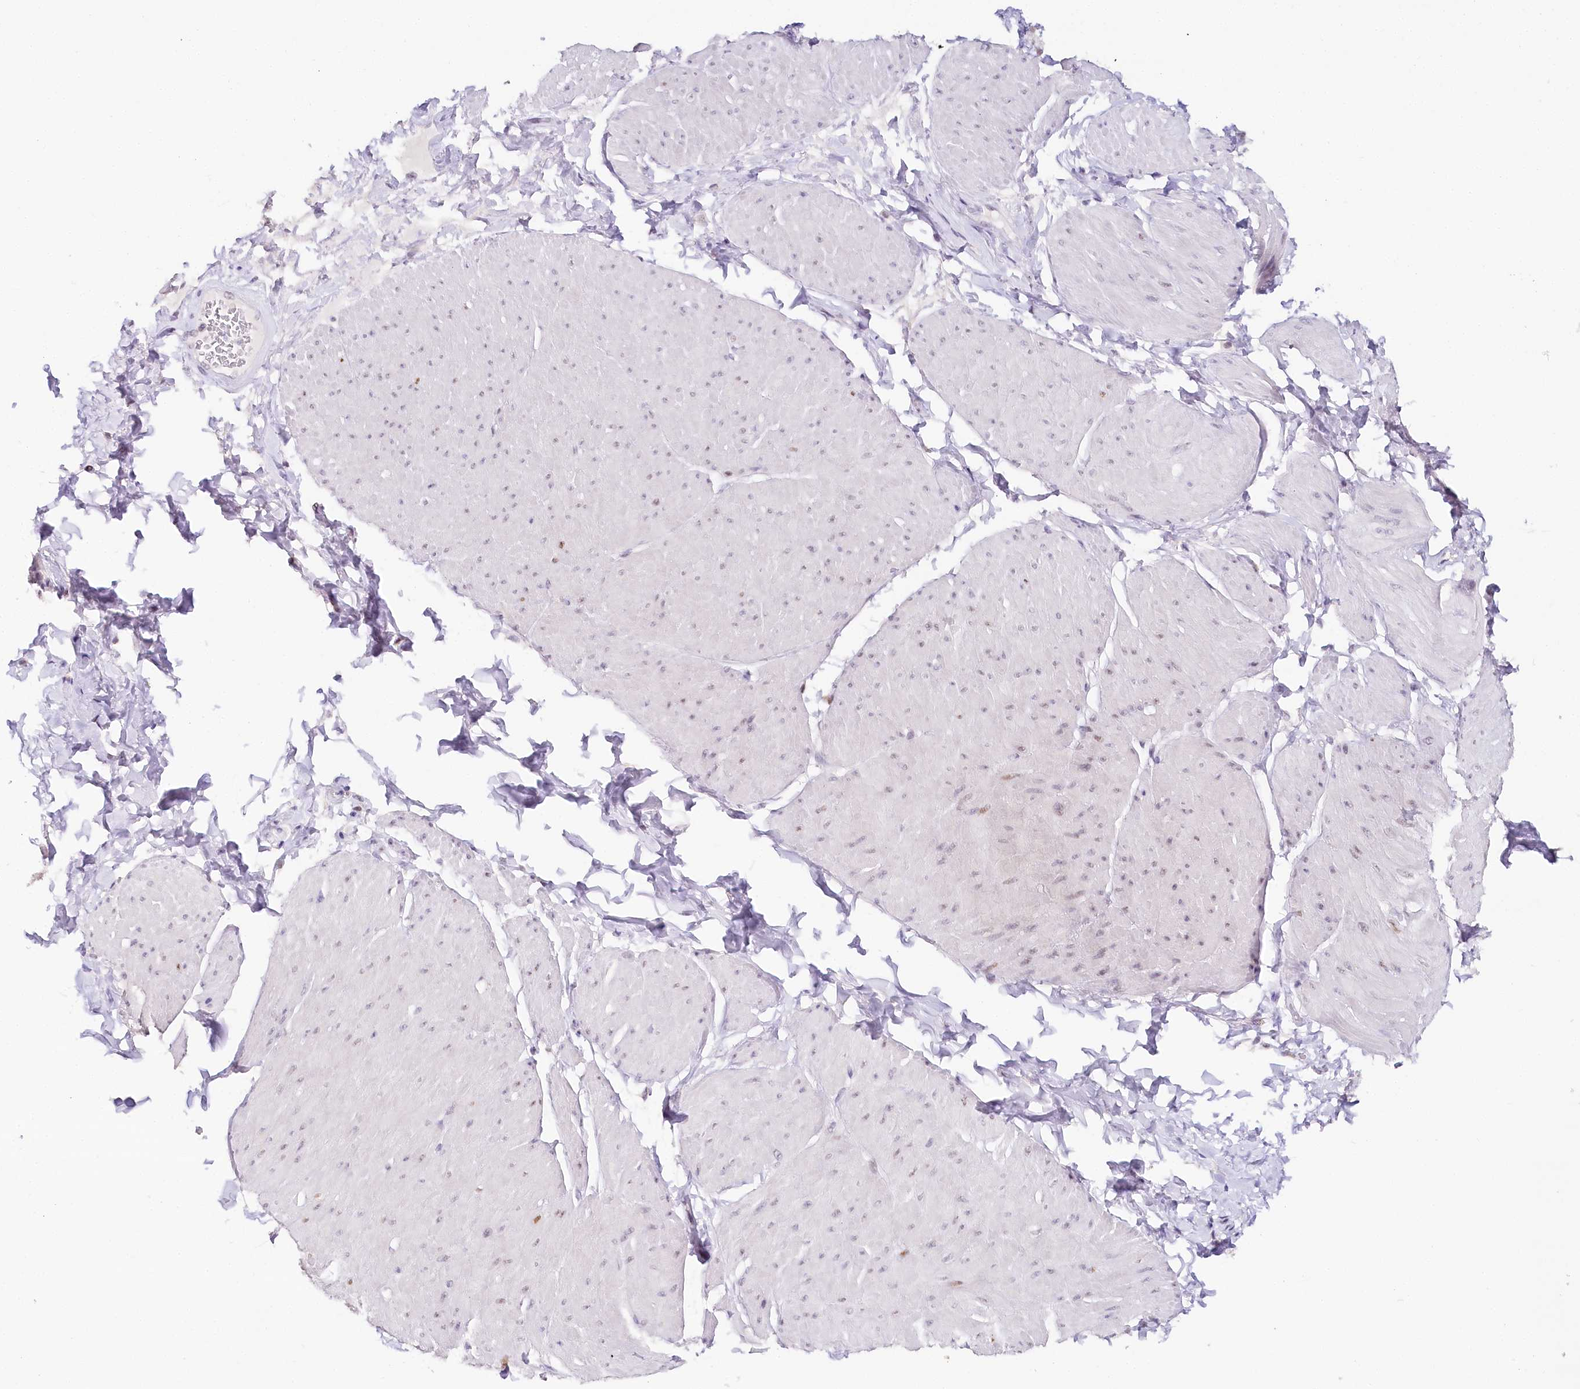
{"staining": {"intensity": "weak", "quantity": "<25%", "location": "nuclear"}, "tissue": "smooth muscle", "cell_type": "Smooth muscle cells", "image_type": "normal", "snomed": [{"axis": "morphology", "description": "Urothelial carcinoma, High grade"}, {"axis": "topography", "description": "Urinary bladder"}], "caption": "An IHC micrograph of benign smooth muscle is shown. There is no staining in smooth muscle cells of smooth muscle.", "gene": "TP53", "patient": {"sex": "male", "age": 46}}